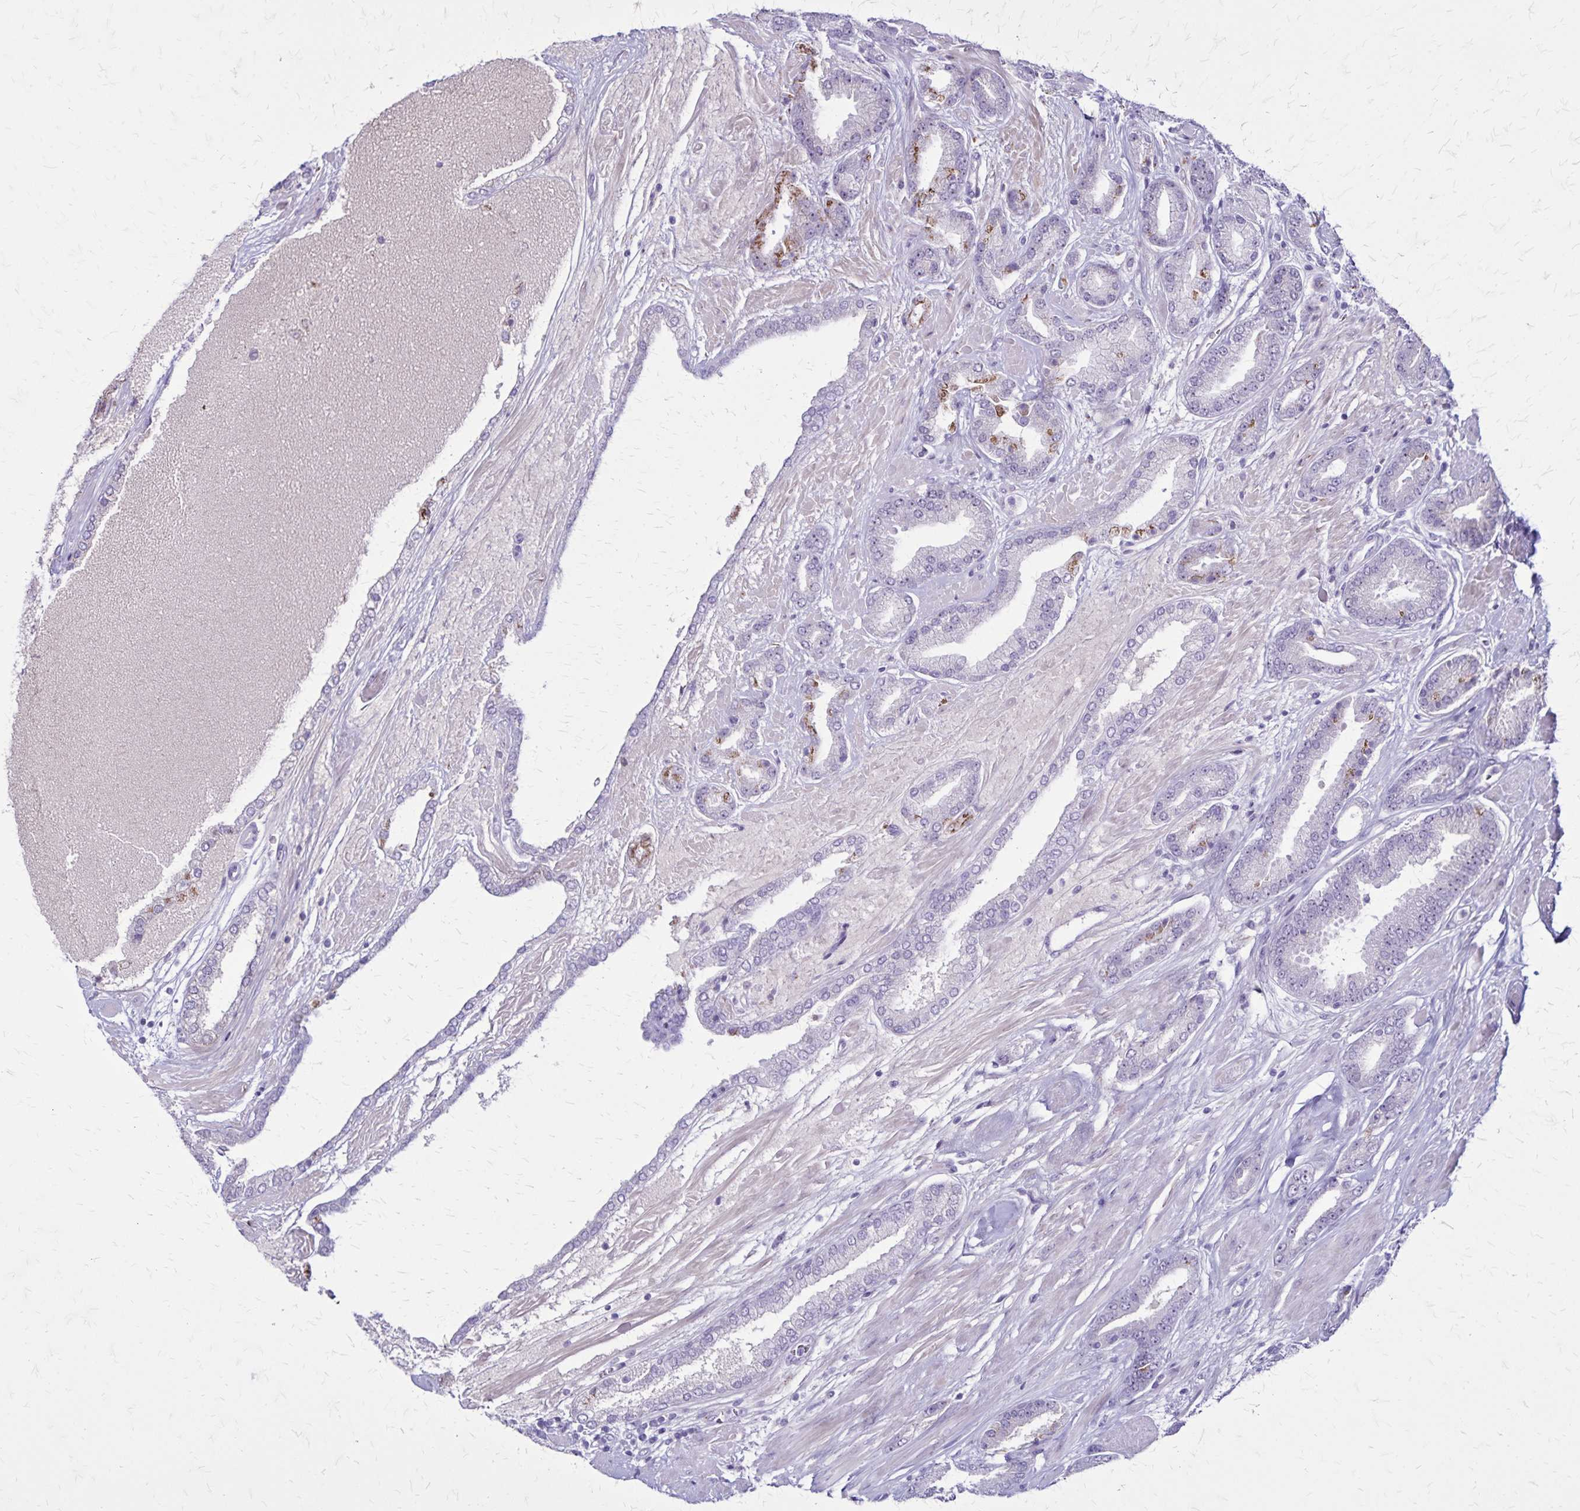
{"staining": {"intensity": "moderate", "quantity": "<25%", "location": "cytoplasmic/membranous"}, "tissue": "prostate cancer", "cell_type": "Tumor cells", "image_type": "cancer", "snomed": [{"axis": "morphology", "description": "Adenocarcinoma, High grade"}, {"axis": "topography", "description": "Prostate"}], "caption": "There is low levels of moderate cytoplasmic/membranous expression in tumor cells of prostate cancer, as demonstrated by immunohistochemical staining (brown color).", "gene": "OR51B5", "patient": {"sex": "male", "age": 56}}